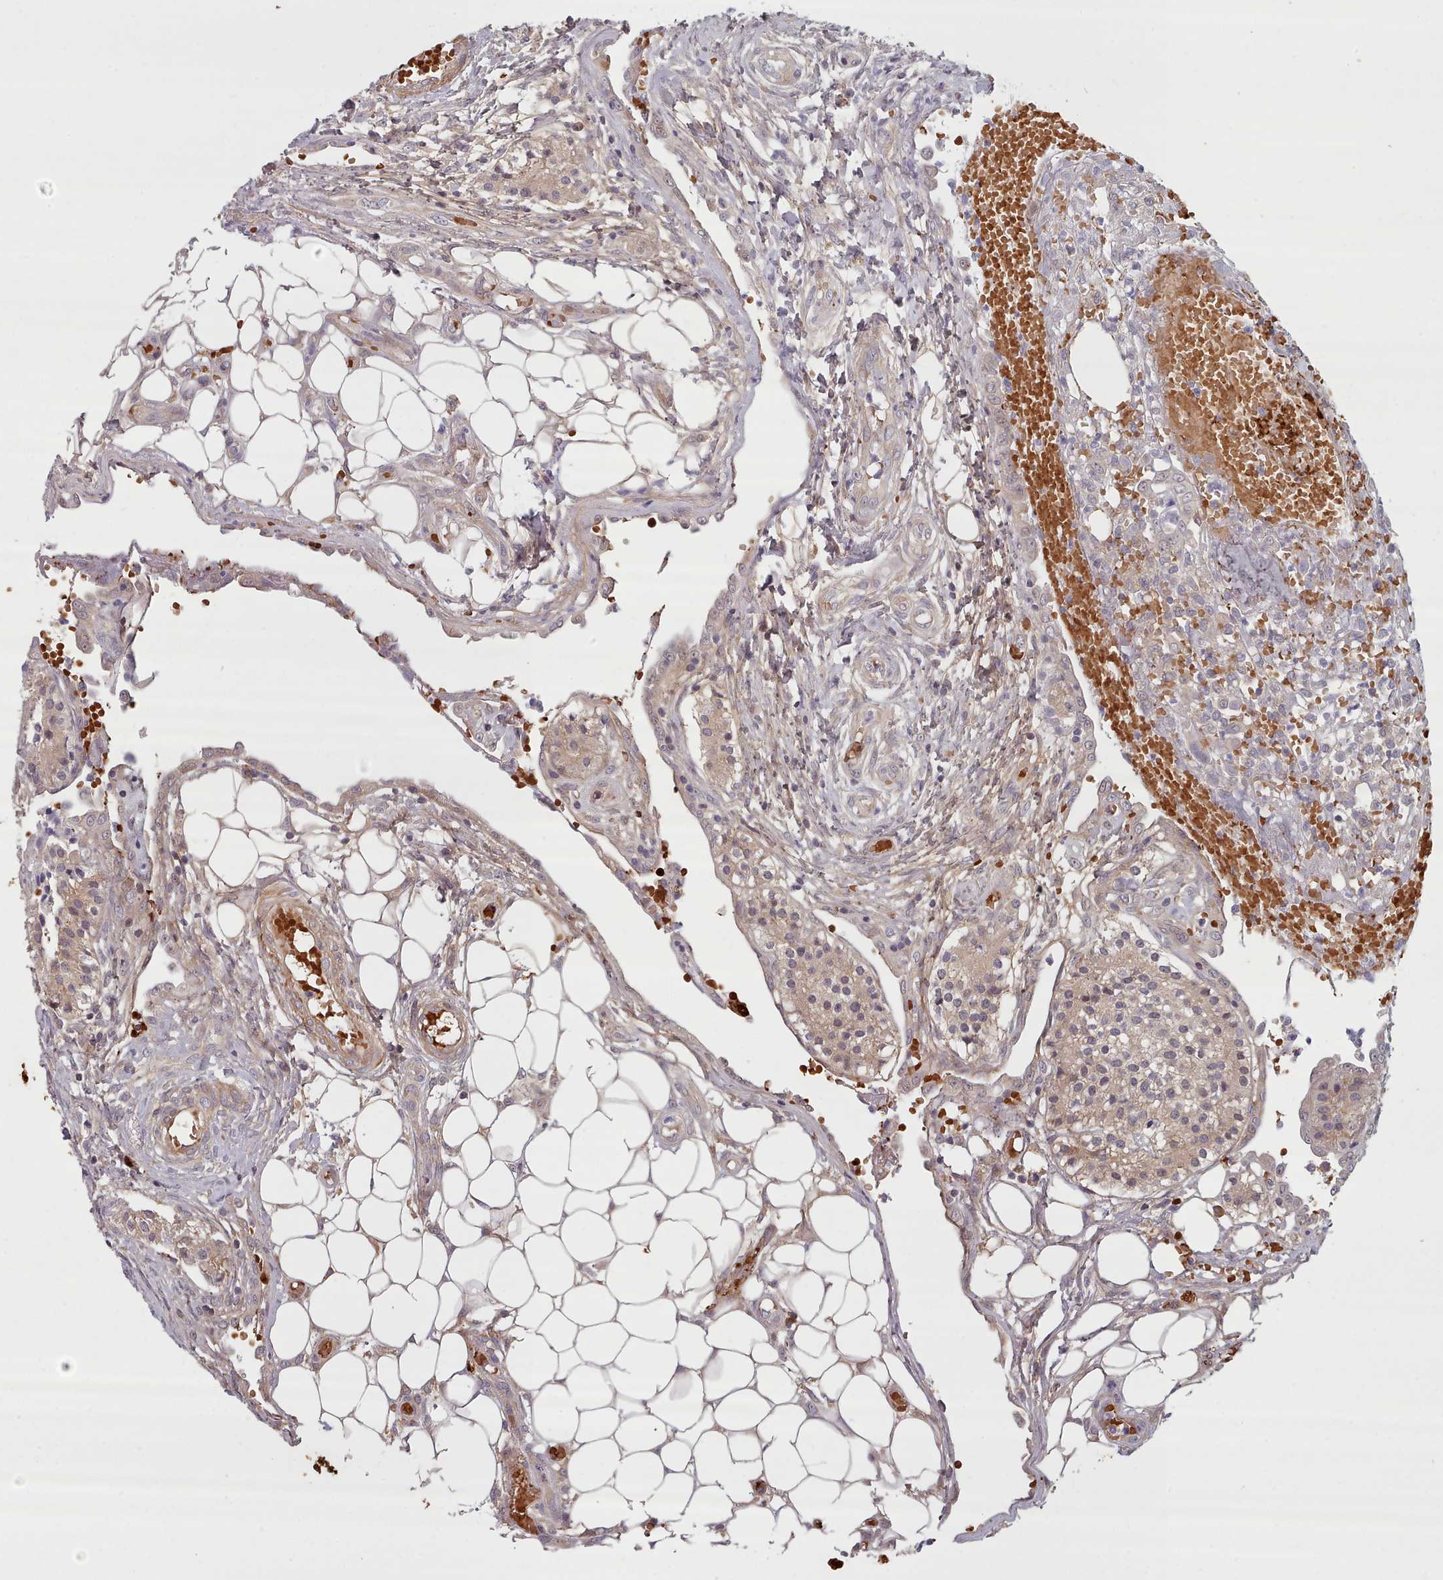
{"staining": {"intensity": "weak", "quantity": ">75%", "location": "cytoplasmic/membranous"}, "tissue": "carcinoid", "cell_type": "Tumor cells", "image_type": "cancer", "snomed": [{"axis": "morphology", "description": "Carcinoid, malignant, NOS"}, {"axis": "topography", "description": "Colon"}], "caption": "This micrograph exhibits IHC staining of carcinoid, with low weak cytoplasmic/membranous positivity in approximately >75% of tumor cells.", "gene": "CLNS1A", "patient": {"sex": "female", "age": 52}}